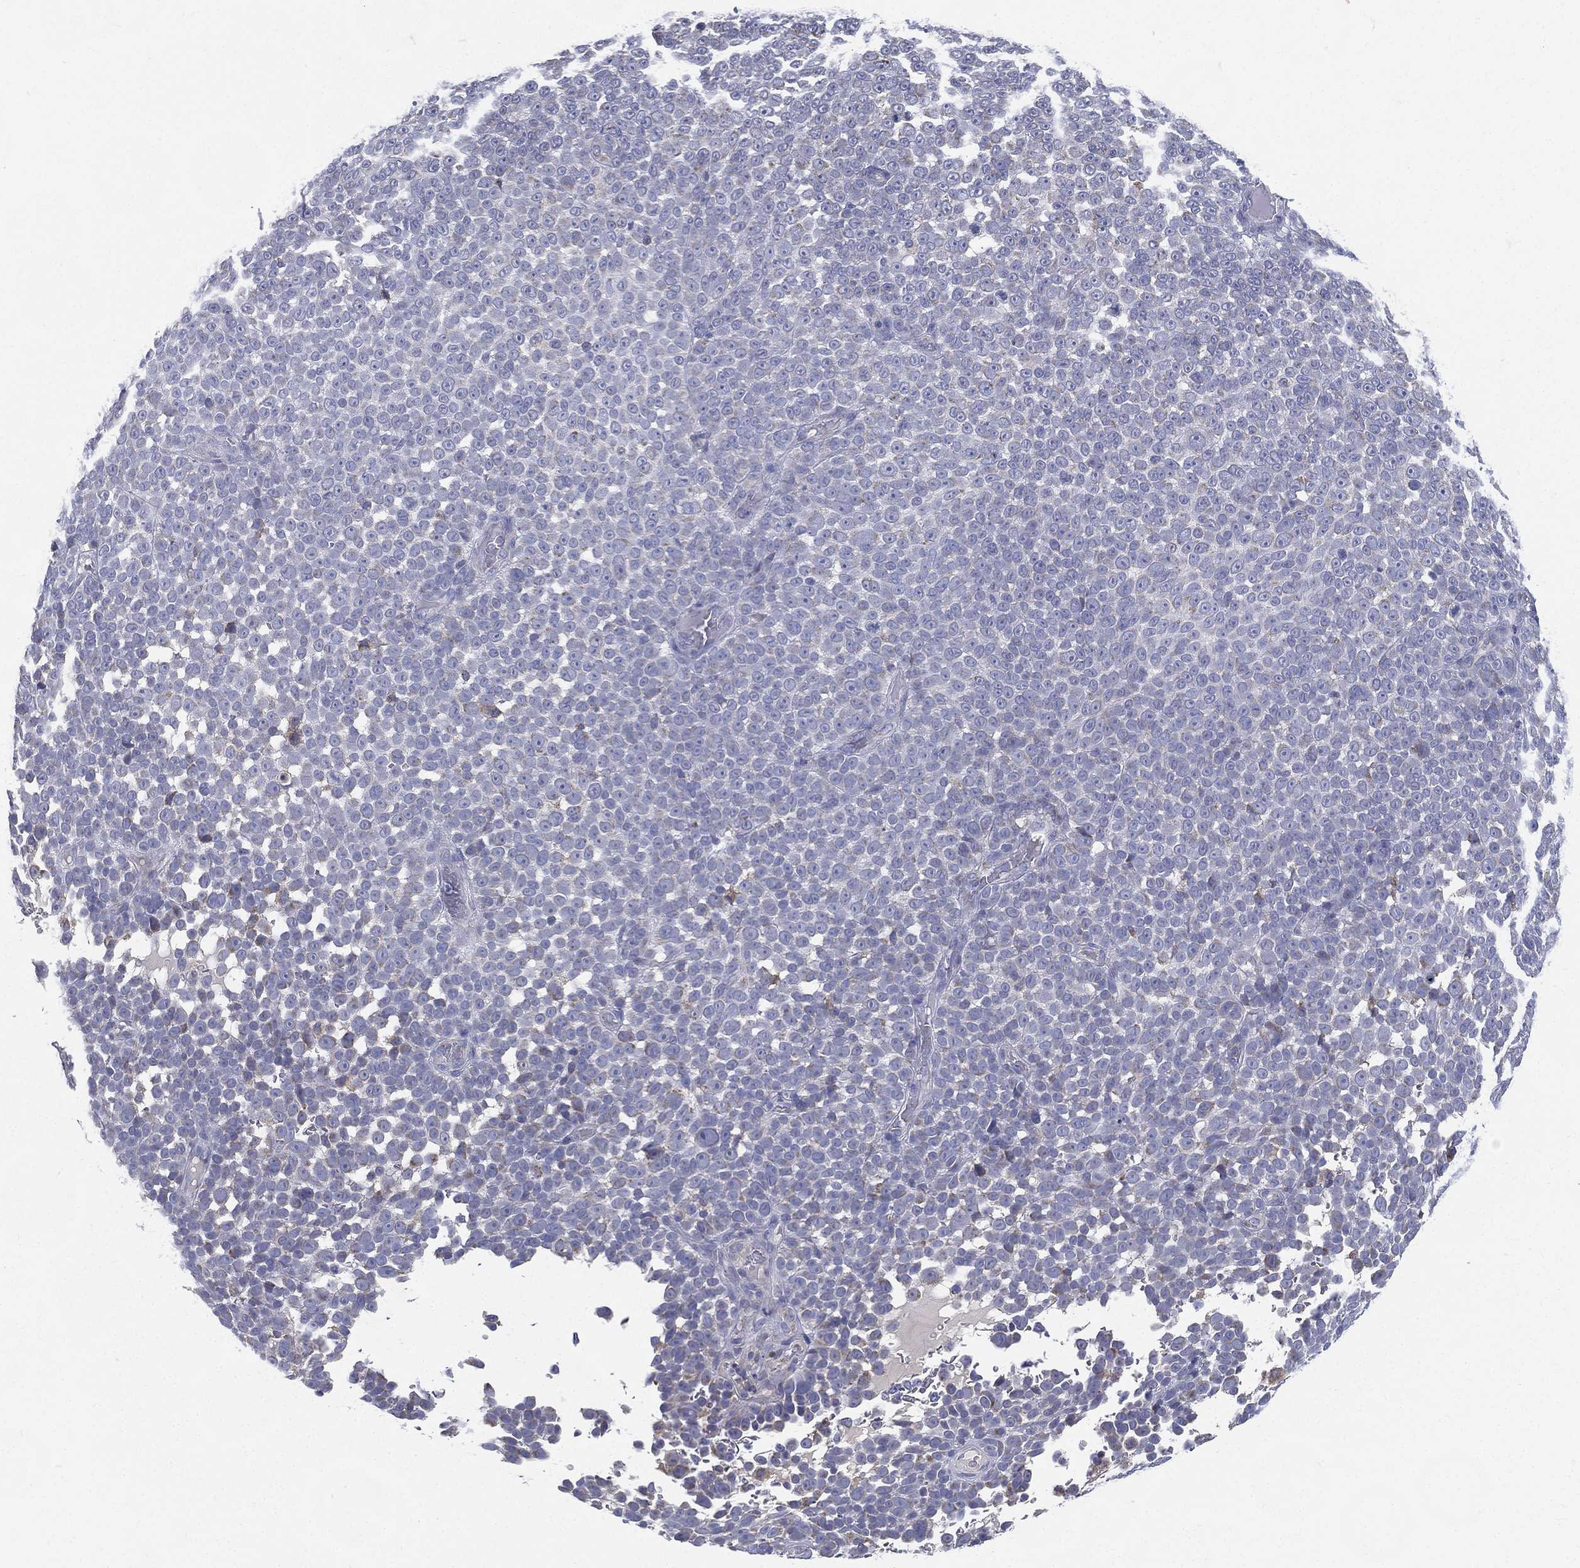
{"staining": {"intensity": "negative", "quantity": "none", "location": "none"}, "tissue": "melanoma", "cell_type": "Tumor cells", "image_type": "cancer", "snomed": [{"axis": "morphology", "description": "Malignant melanoma, NOS"}, {"axis": "topography", "description": "Skin"}], "caption": "Immunohistochemistry of malignant melanoma exhibits no expression in tumor cells.", "gene": "PWWP3A", "patient": {"sex": "female", "age": 95}}